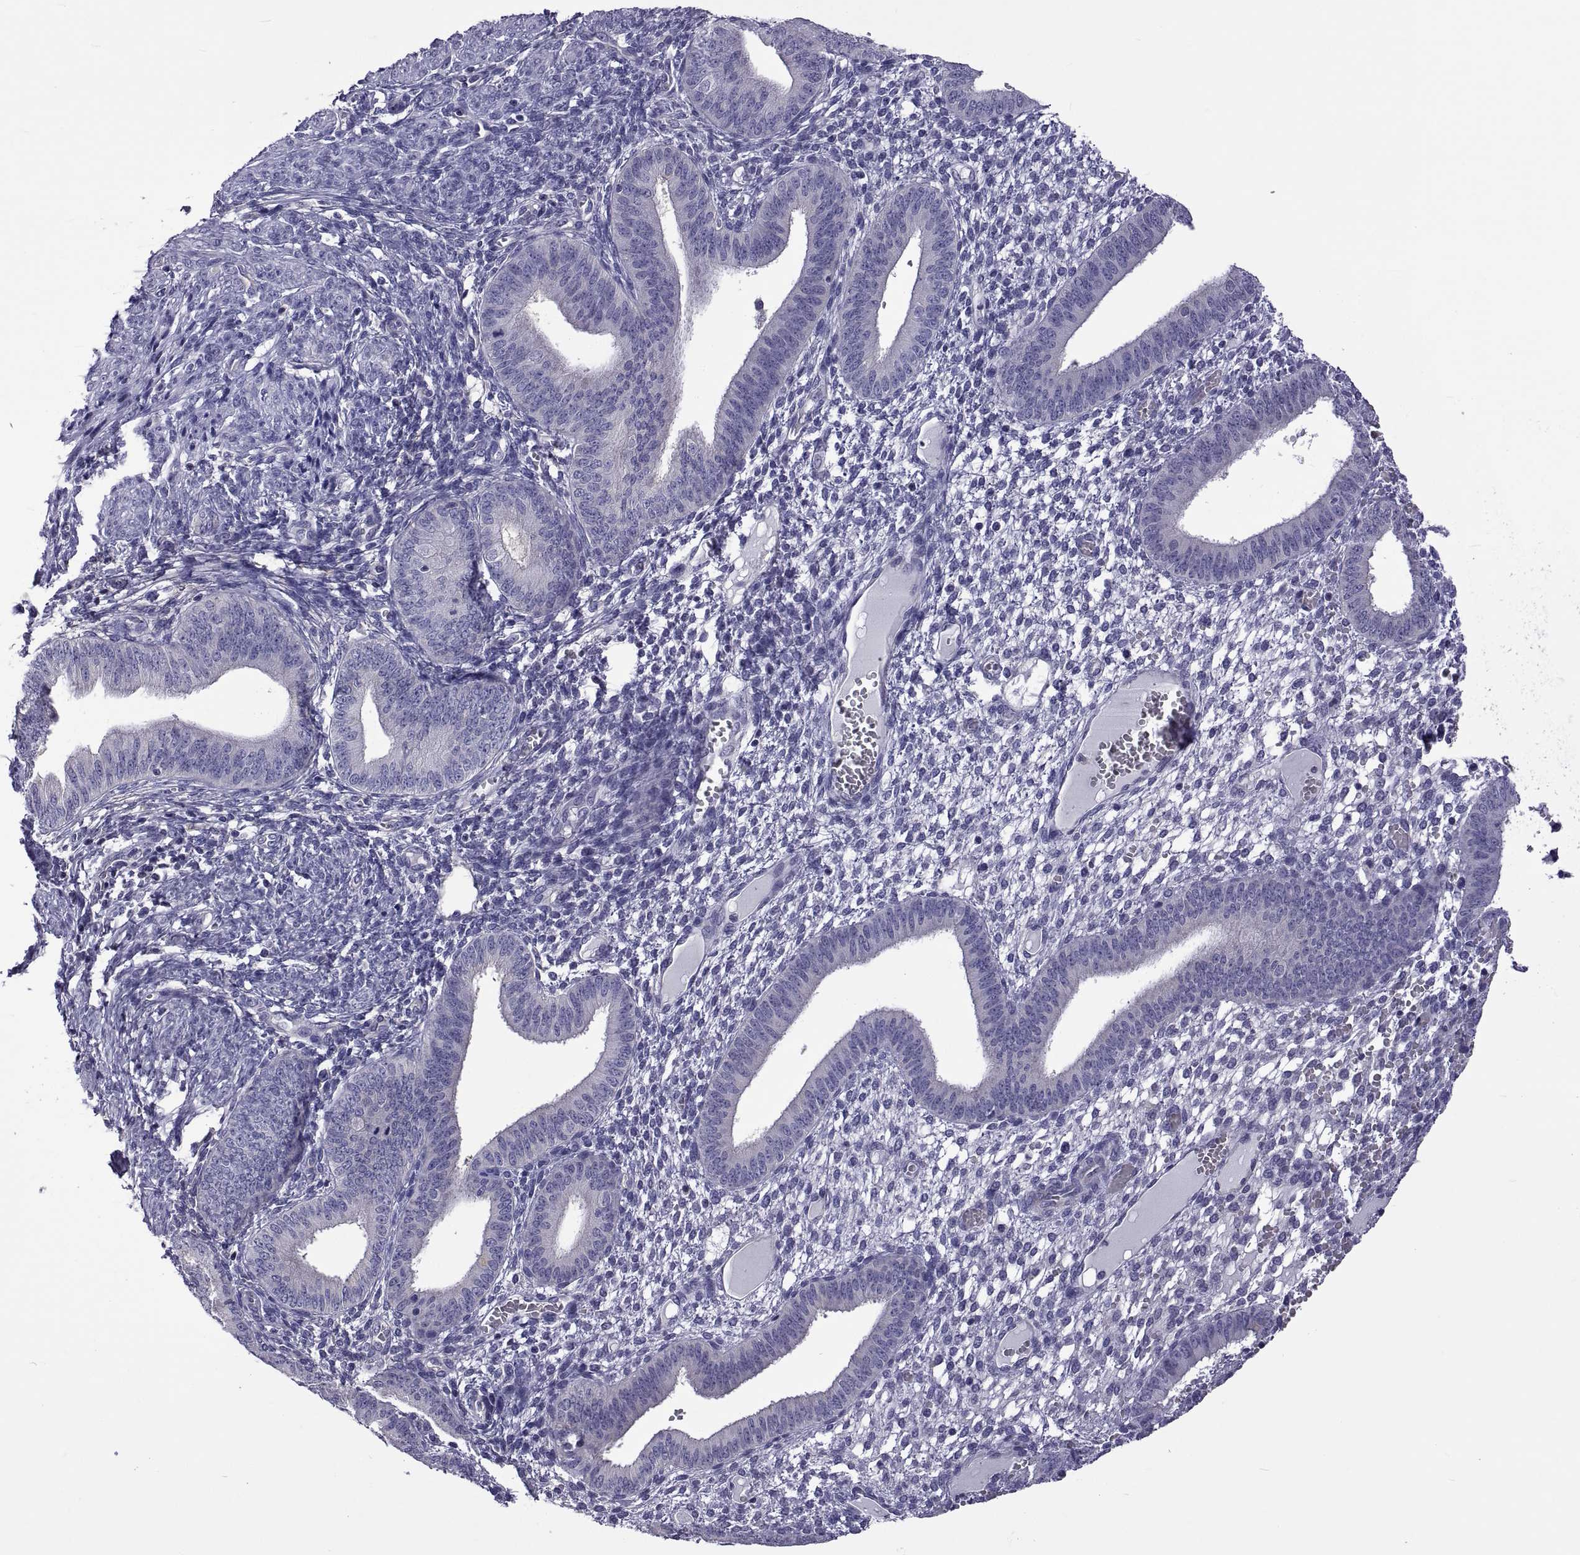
{"staining": {"intensity": "negative", "quantity": "none", "location": "none"}, "tissue": "endometrium", "cell_type": "Cells in endometrial stroma", "image_type": "normal", "snomed": [{"axis": "morphology", "description": "Normal tissue, NOS"}, {"axis": "topography", "description": "Endometrium"}], "caption": "This image is of unremarkable endometrium stained with immunohistochemistry (IHC) to label a protein in brown with the nuclei are counter-stained blue. There is no staining in cells in endometrial stroma.", "gene": "TMC3", "patient": {"sex": "female", "age": 42}}